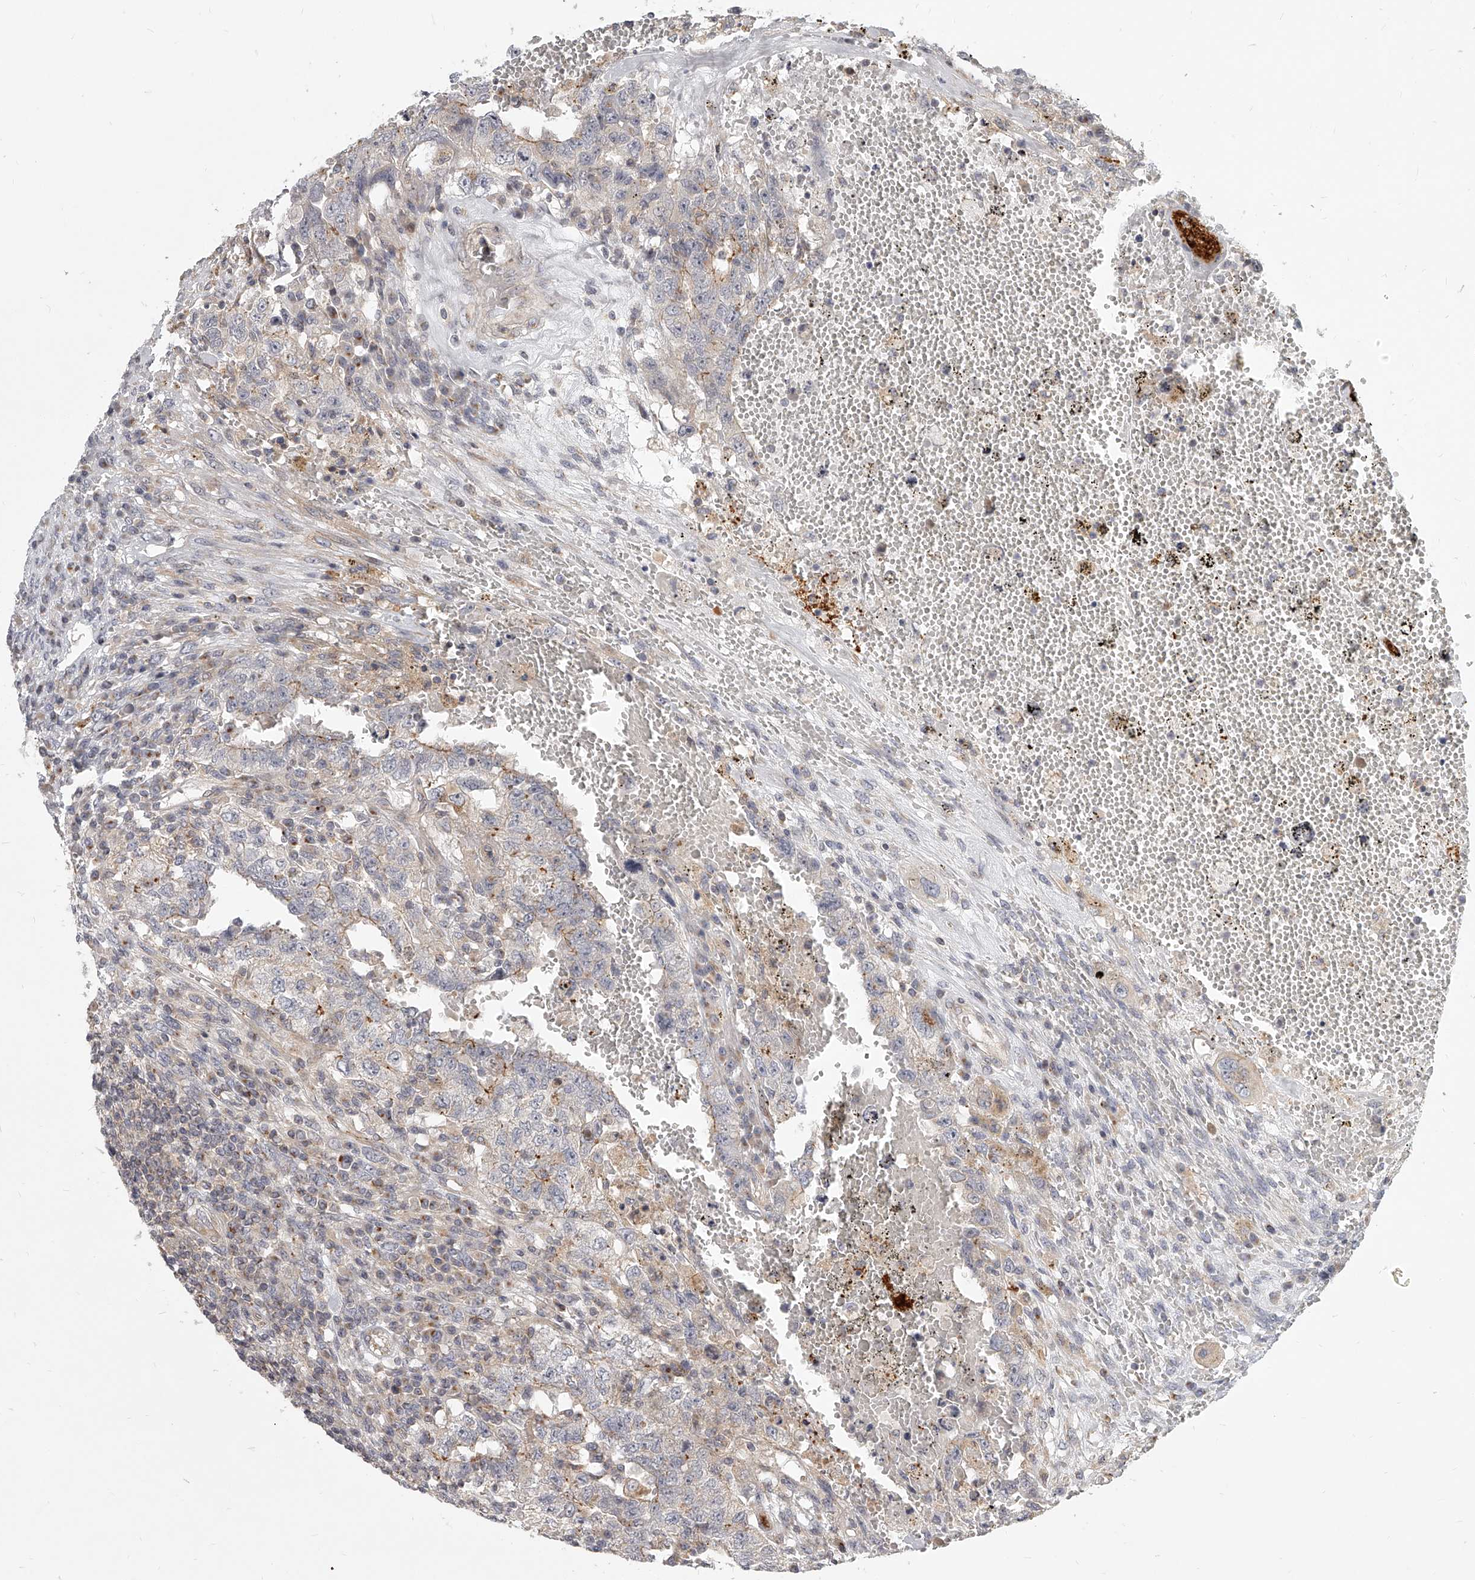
{"staining": {"intensity": "moderate", "quantity": "<25%", "location": "cytoplasmic/membranous"}, "tissue": "testis cancer", "cell_type": "Tumor cells", "image_type": "cancer", "snomed": [{"axis": "morphology", "description": "Carcinoma, Embryonal, NOS"}, {"axis": "topography", "description": "Testis"}], "caption": "Moderate cytoplasmic/membranous expression is present in approximately <25% of tumor cells in embryonal carcinoma (testis). The staining is performed using DAB brown chromogen to label protein expression. The nuclei are counter-stained blue using hematoxylin.", "gene": "SLC37A1", "patient": {"sex": "male", "age": 26}}